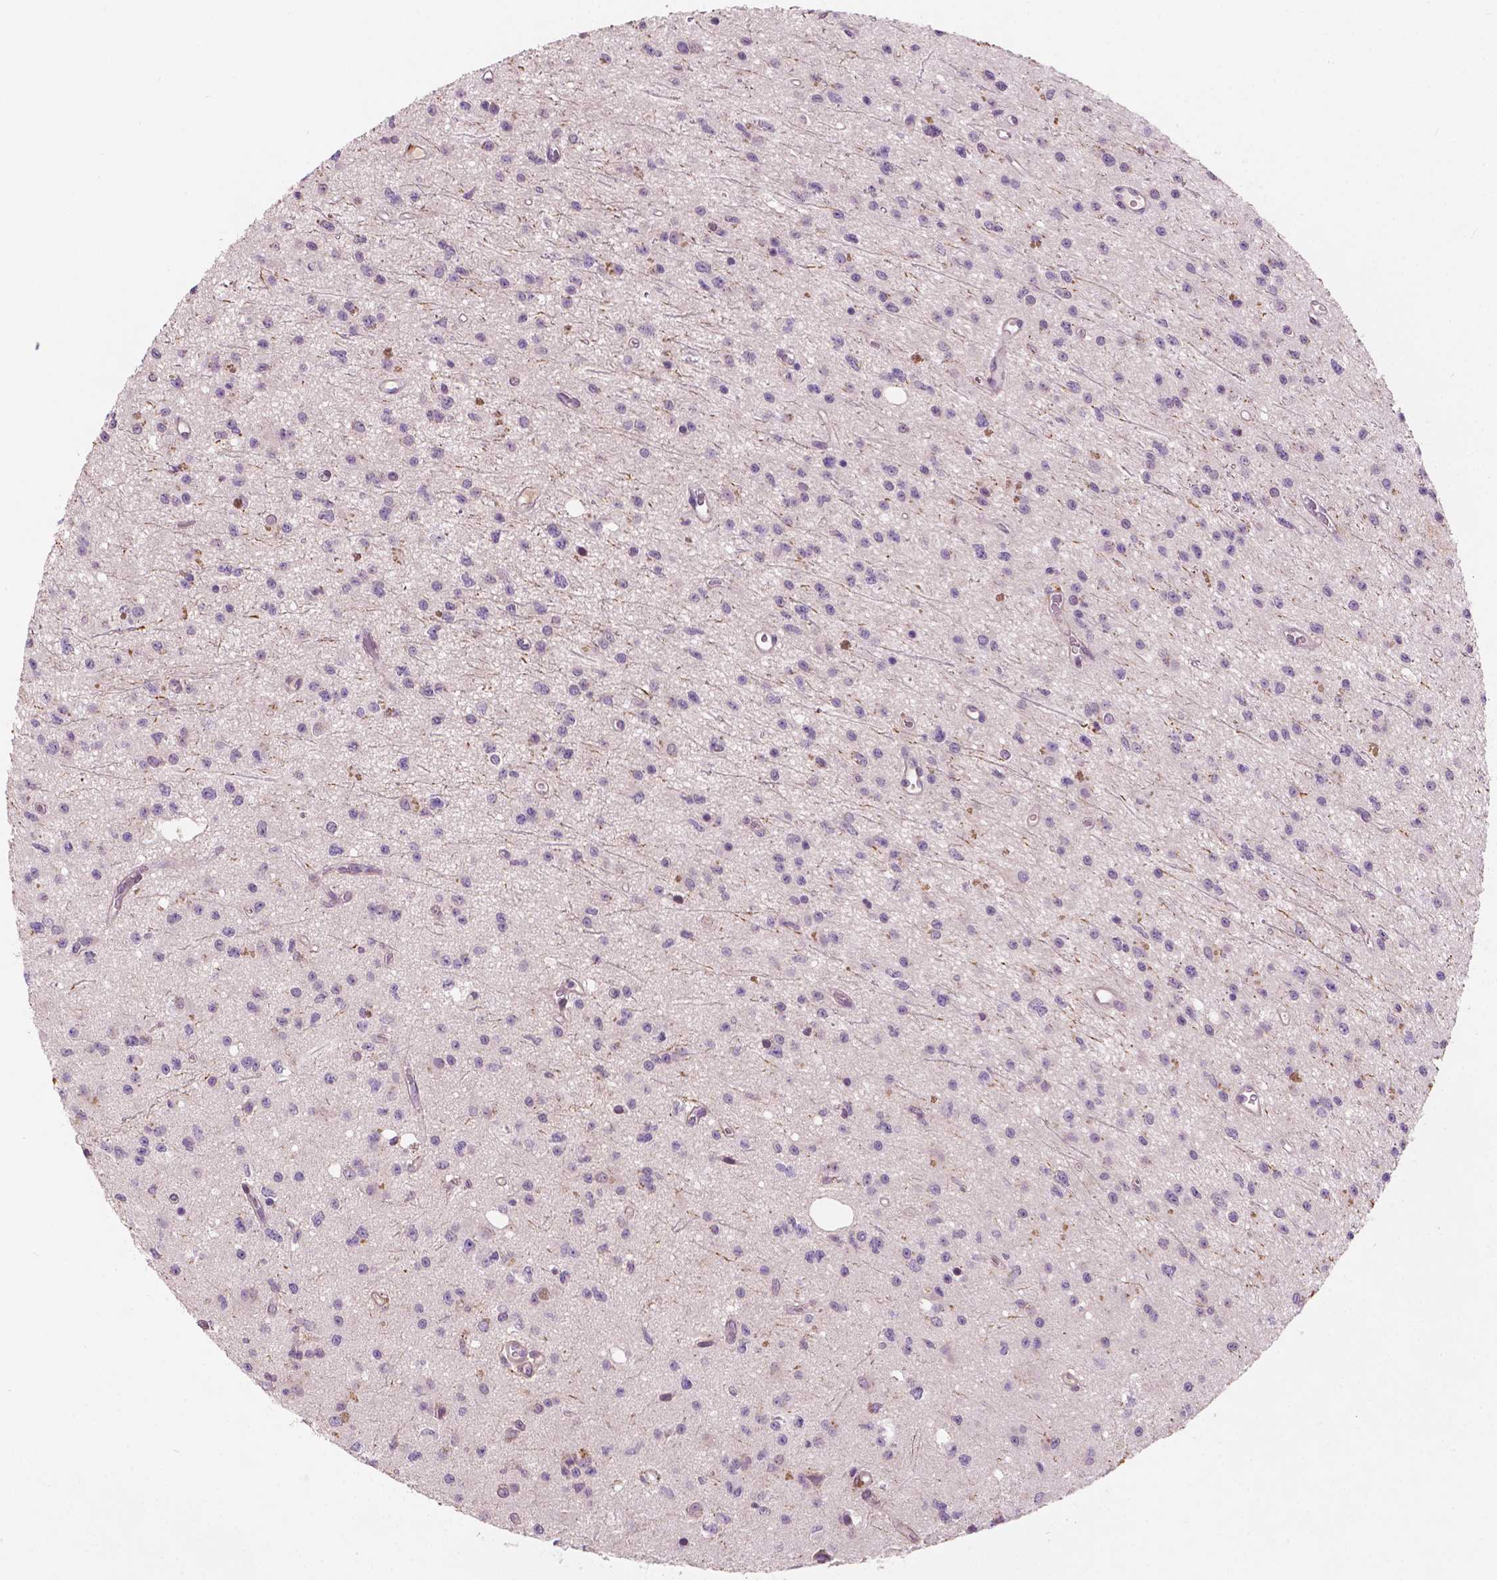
{"staining": {"intensity": "negative", "quantity": "none", "location": "none"}, "tissue": "glioma", "cell_type": "Tumor cells", "image_type": "cancer", "snomed": [{"axis": "morphology", "description": "Glioma, malignant, Low grade"}, {"axis": "topography", "description": "Brain"}], "caption": "This is a image of immunohistochemistry (IHC) staining of malignant low-grade glioma, which shows no staining in tumor cells.", "gene": "GPR37", "patient": {"sex": "female", "age": 45}}